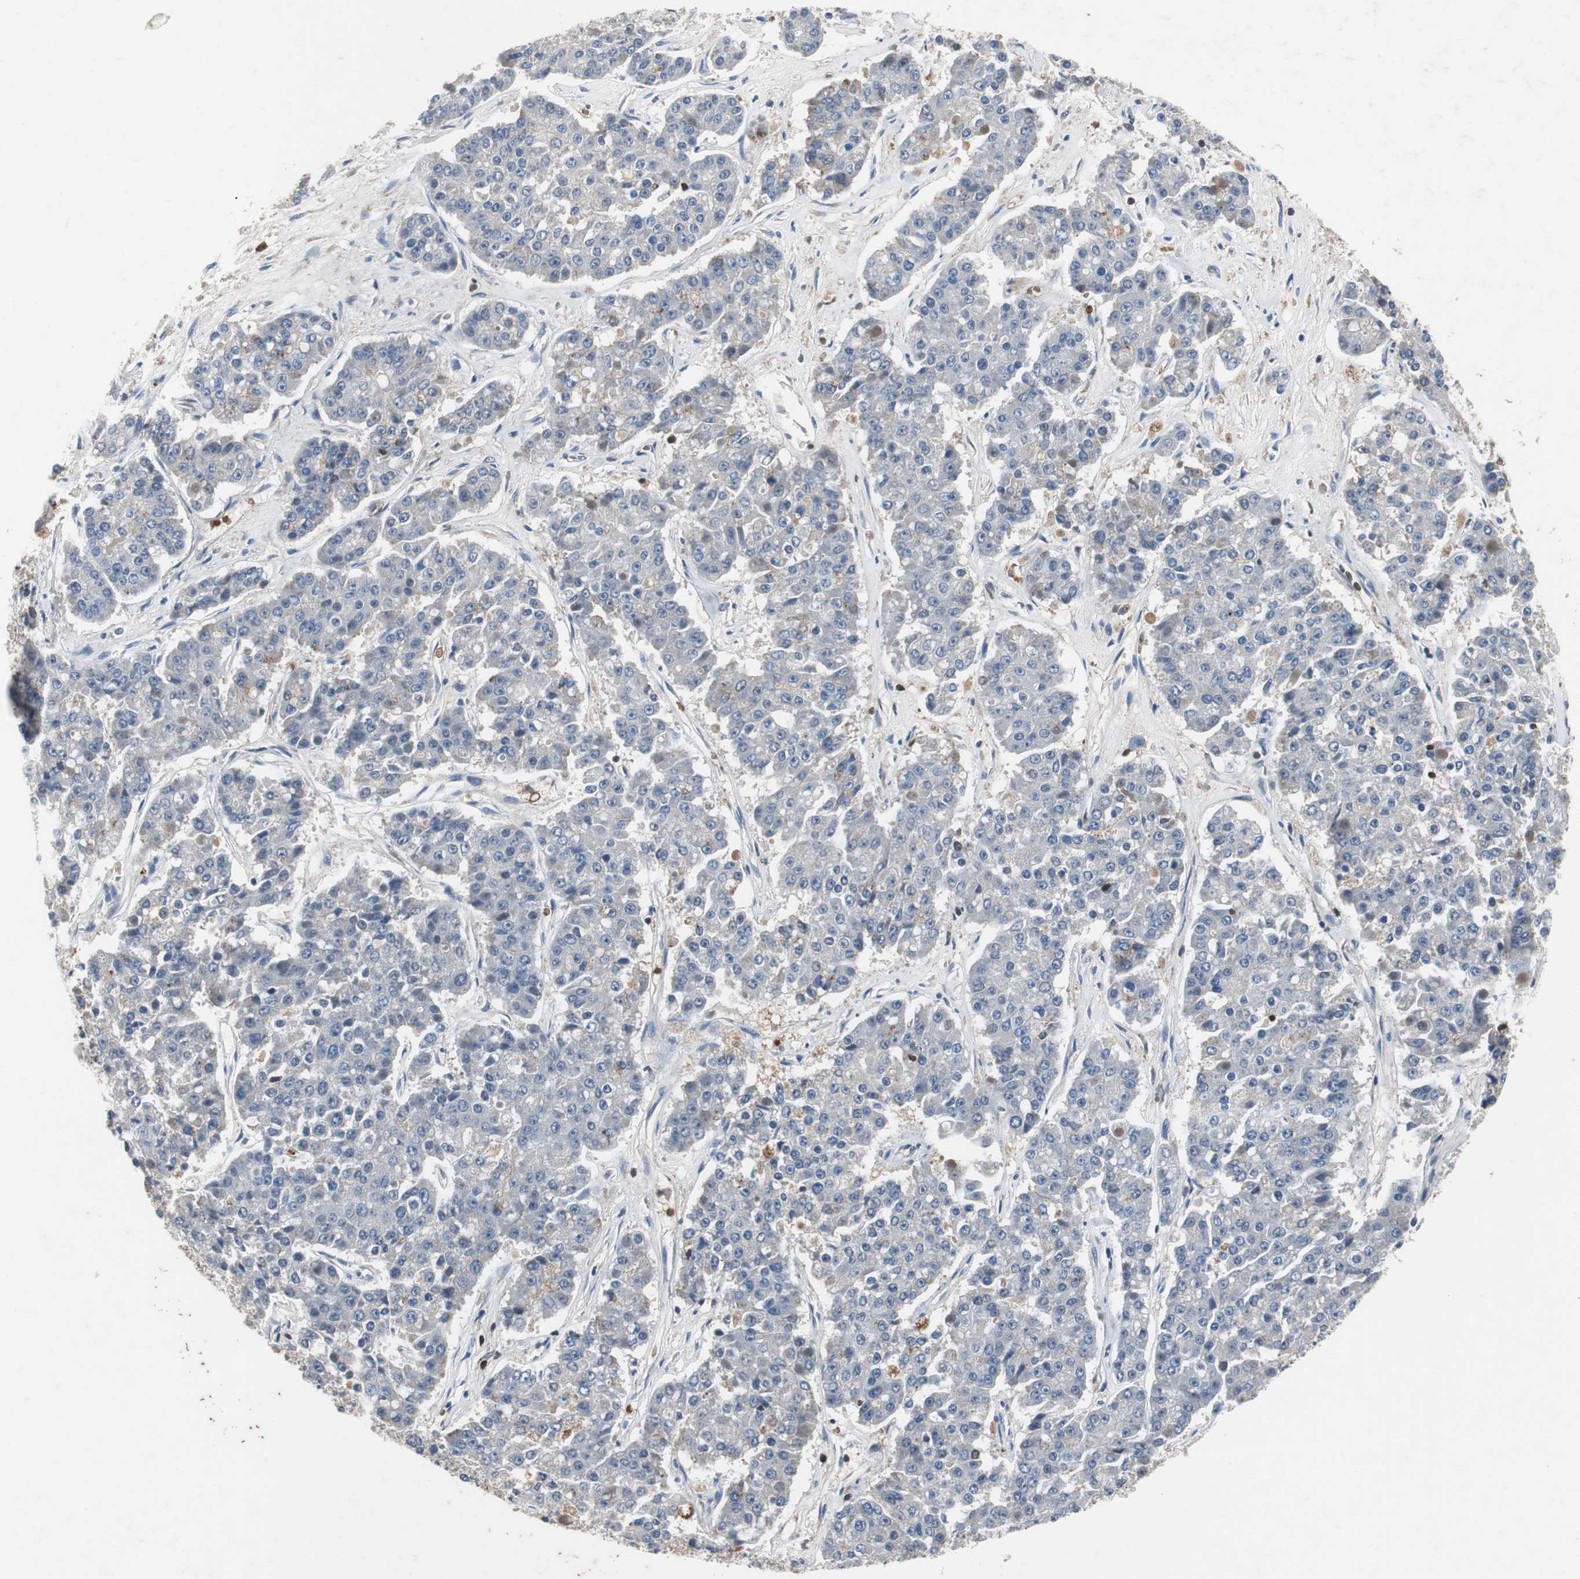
{"staining": {"intensity": "weak", "quantity": "<25%", "location": "cytoplasmic/membranous"}, "tissue": "pancreatic cancer", "cell_type": "Tumor cells", "image_type": "cancer", "snomed": [{"axis": "morphology", "description": "Adenocarcinoma, NOS"}, {"axis": "topography", "description": "Pancreas"}], "caption": "The micrograph demonstrates no staining of tumor cells in pancreatic cancer (adenocarcinoma).", "gene": "CALB2", "patient": {"sex": "male", "age": 50}}